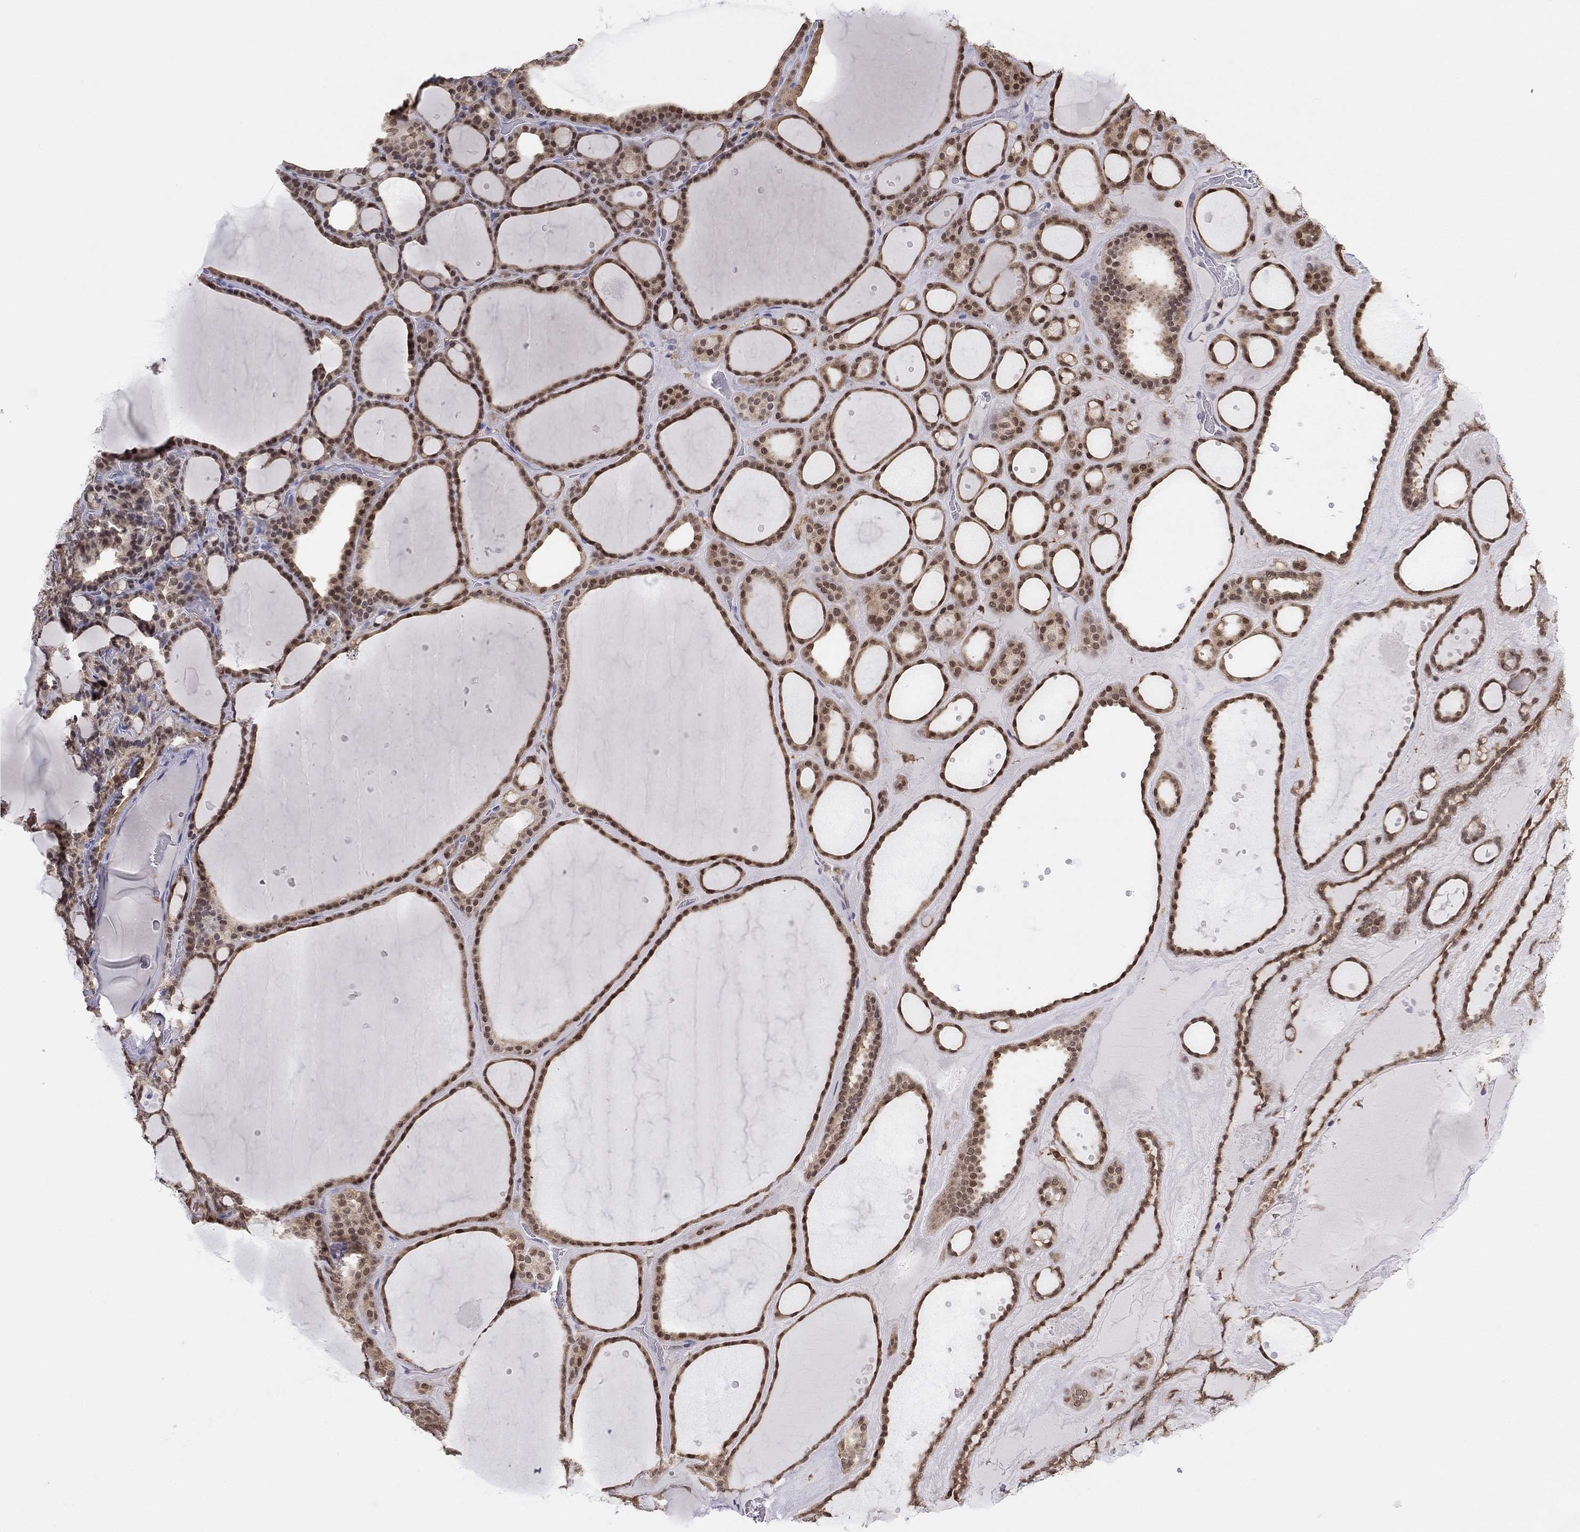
{"staining": {"intensity": "moderate", "quantity": "25%-75%", "location": "cytoplasmic/membranous,nuclear"}, "tissue": "thyroid gland", "cell_type": "Glandular cells", "image_type": "normal", "snomed": [{"axis": "morphology", "description": "Normal tissue, NOS"}, {"axis": "topography", "description": "Thyroid gland"}], "caption": "Protein staining demonstrates moderate cytoplasmic/membranous,nuclear expression in approximately 25%-75% of glandular cells in benign thyroid gland.", "gene": "PDXK", "patient": {"sex": "male", "age": 63}}